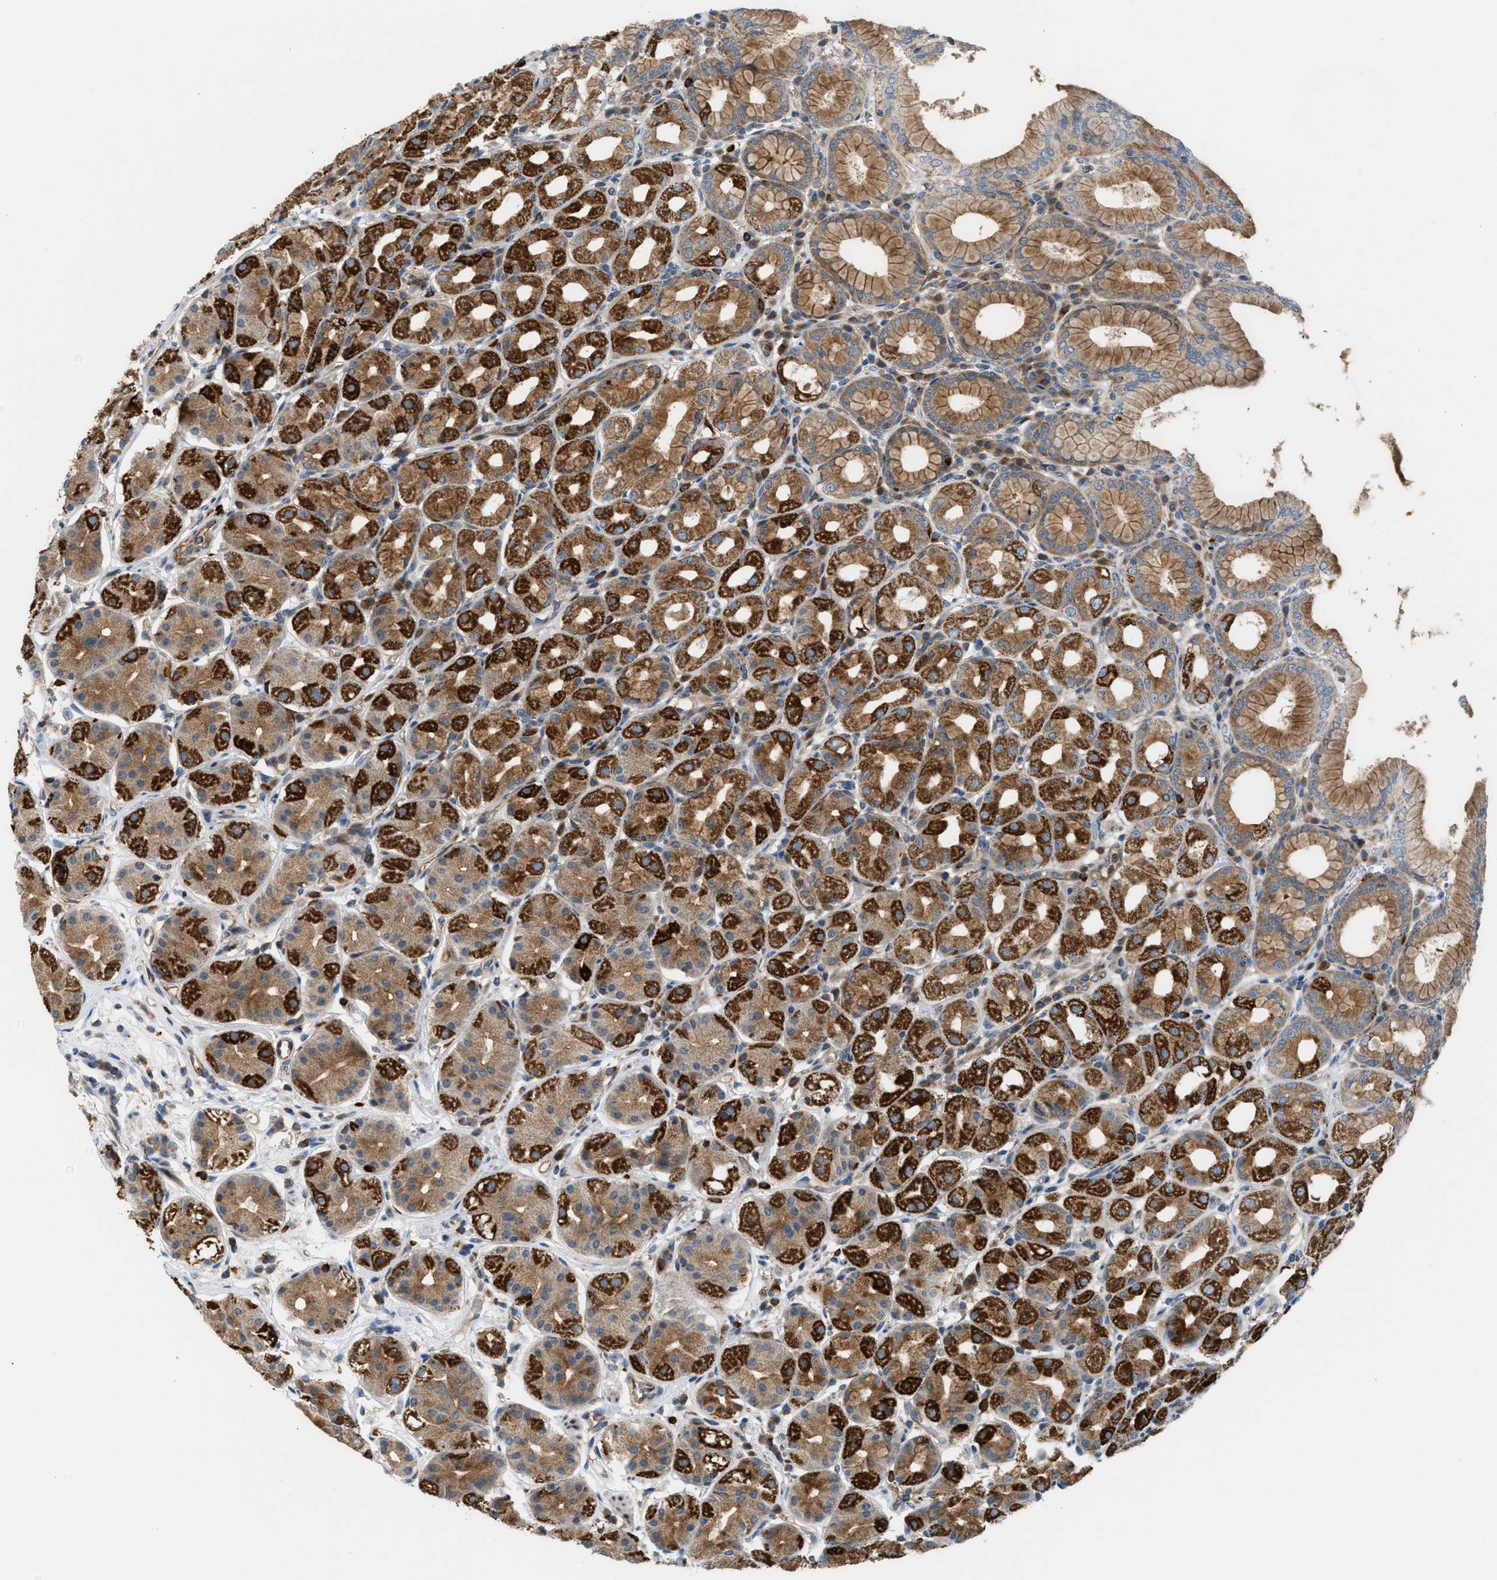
{"staining": {"intensity": "strong", "quantity": "25%-75%", "location": "cytoplasmic/membranous"}, "tissue": "stomach", "cell_type": "Glandular cells", "image_type": "normal", "snomed": [{"axis": "morphology", "description": "Normal tissue, NOS"}, {"axis": "topography", "description": "Stomach"}, {"axis": "topography", "description": "Stomach, lower"}], "caption": "Unremarkable stomach reveals strong cytoplasmic/membranous staining in about 25%-75% of glandular cells Nuclei are stained in blue..", "gene": "PDCL", "patient": {"sex": "female", "age": 56}}